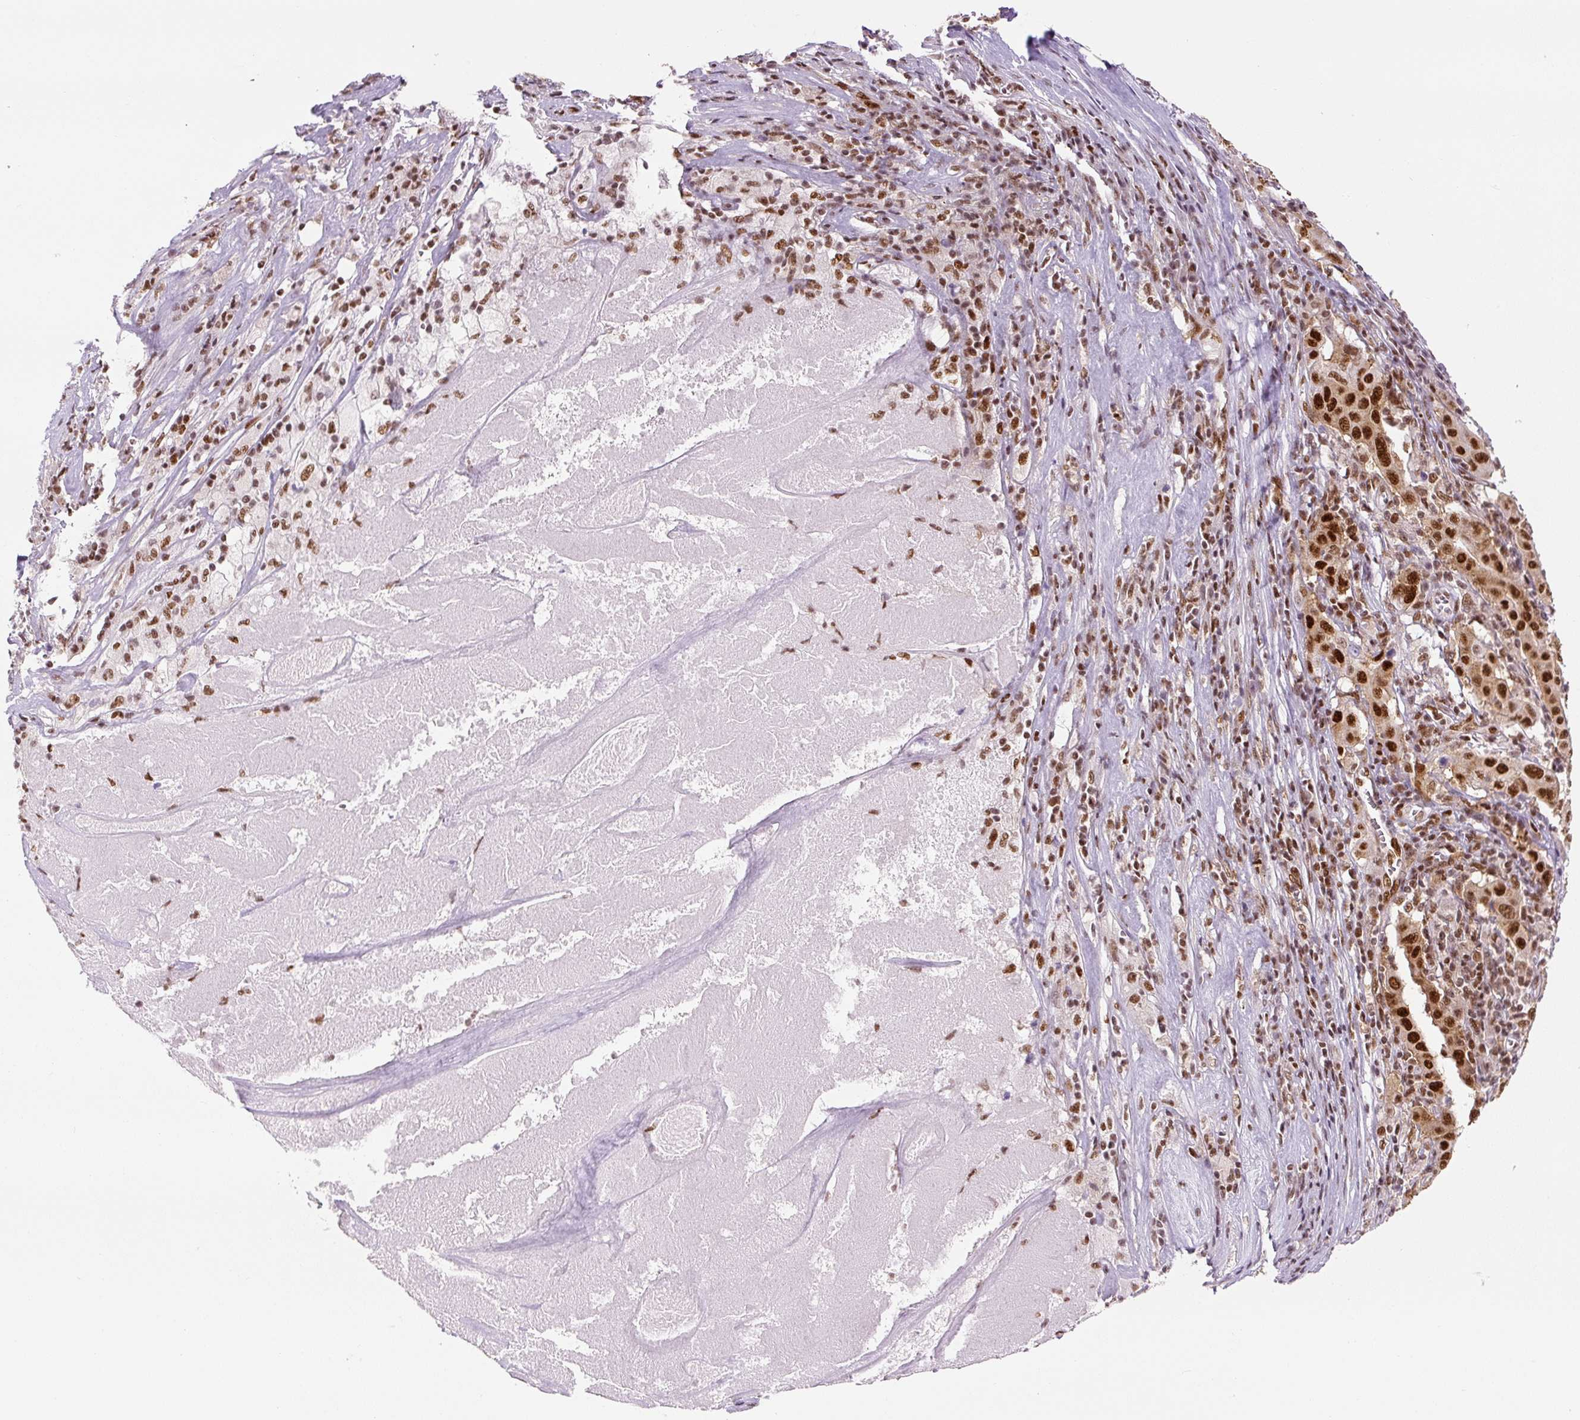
{"staining": {"intensity": "strong", "quantity": ">75%", "location": "nuclear"}, "tissue": "pancreatic cancer", "cell_type": "Tumor cells", "image_type": "cancer", "snomed": [{"axis": "morphology", "description": "Adenocarcinoma, NOS"}, {"axis": "topography", "description": "Pancreas"}], "caption": "A brown stain labels strong nuclear staining of a protein in human pancreatic cancer (adenocarcinoma) tumor cells.", "gene": "FUS", "patient": {"sex": "male", "age": 63}}